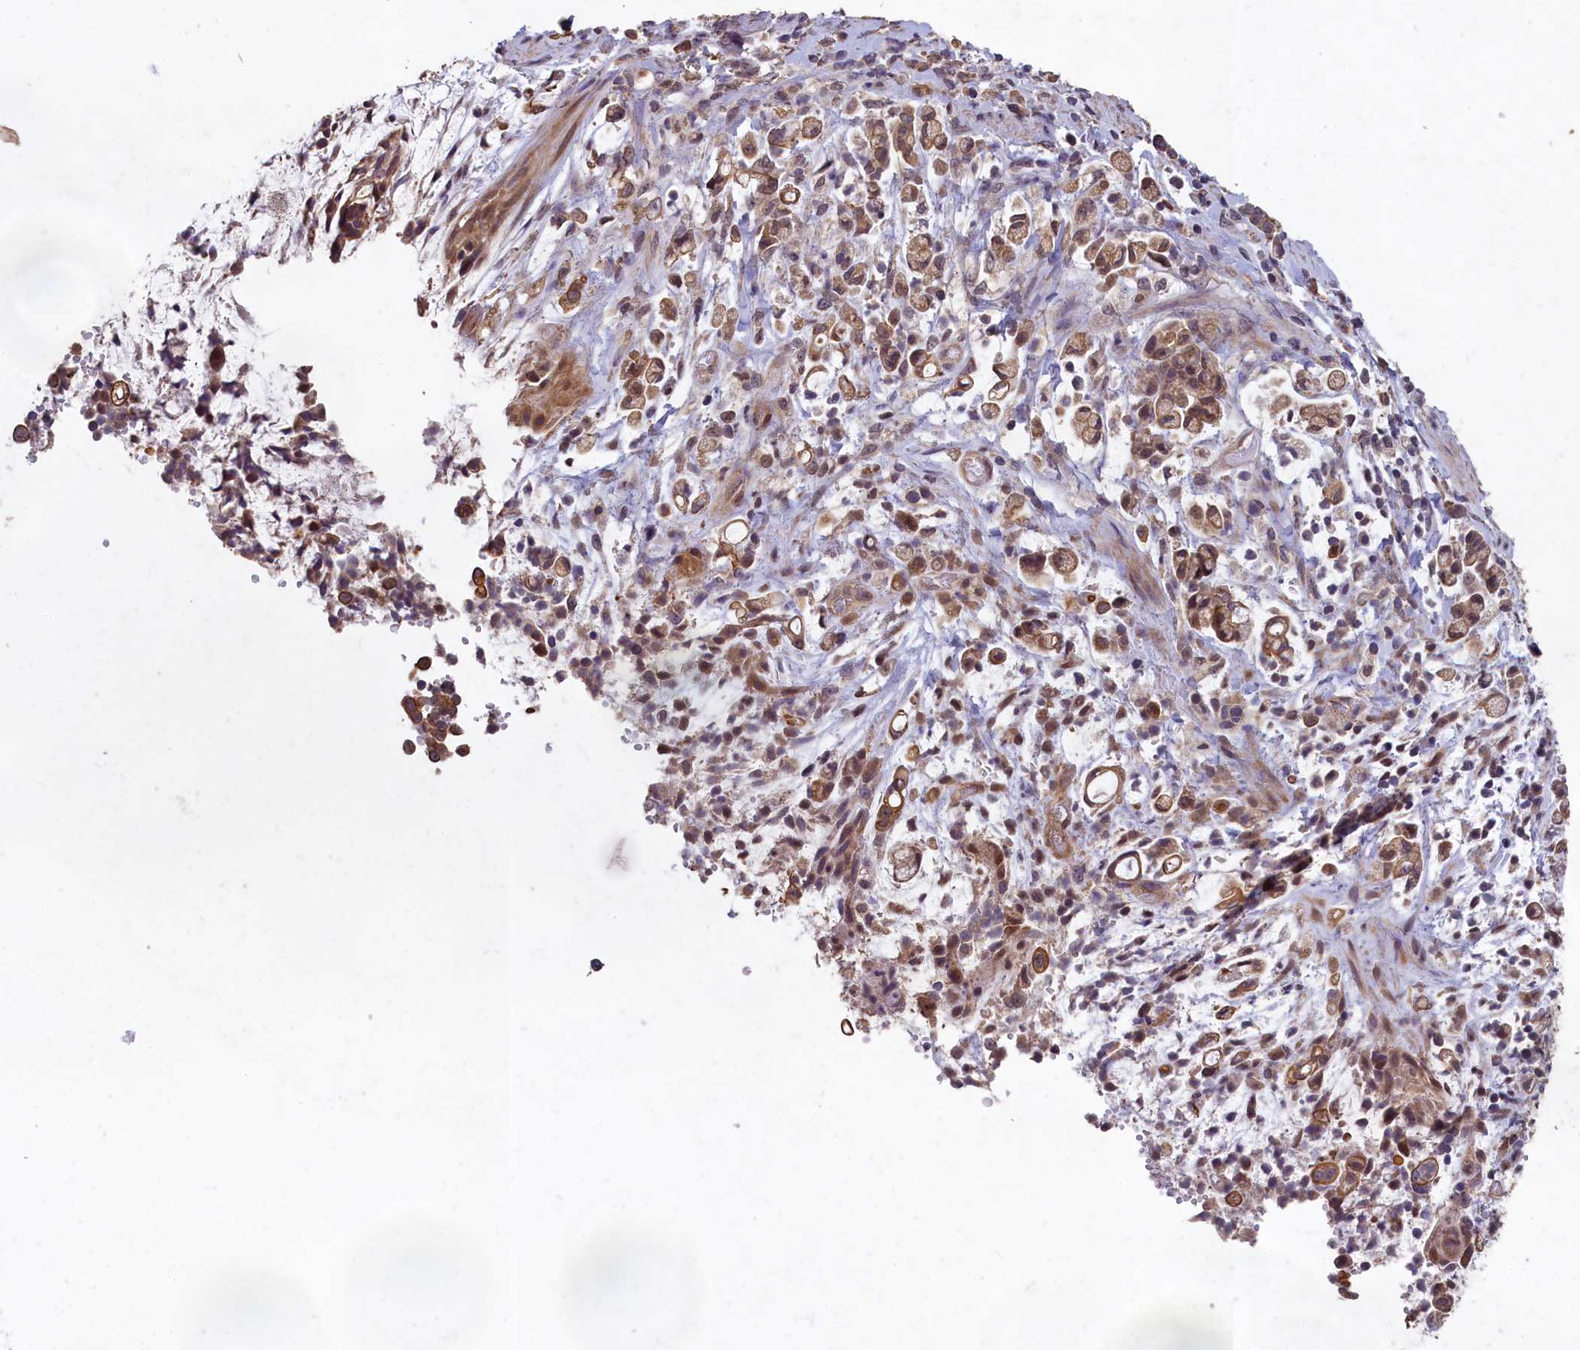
{"staining": {"intensity": "moderate", "quantity": ">75%", "location": "cytoplasmic/membranous,nuclear"}, "tissue": "stomach cancer", "cell_type": "Tumor cells", "image_type": "cancer", "snomed": [{"axis": "morphology", "description": "Adenocarcinoma, NOS"}, {"axis": "topography", "description": "Stomach"}], "caption": "A brown stain labels moderate cytoplasmic/membranous and nuclear staining of a protein in stomach adenocarcinoma tumor cells.", "gene": "CHD9", "patient": {"sex": "female", "age": 60}}